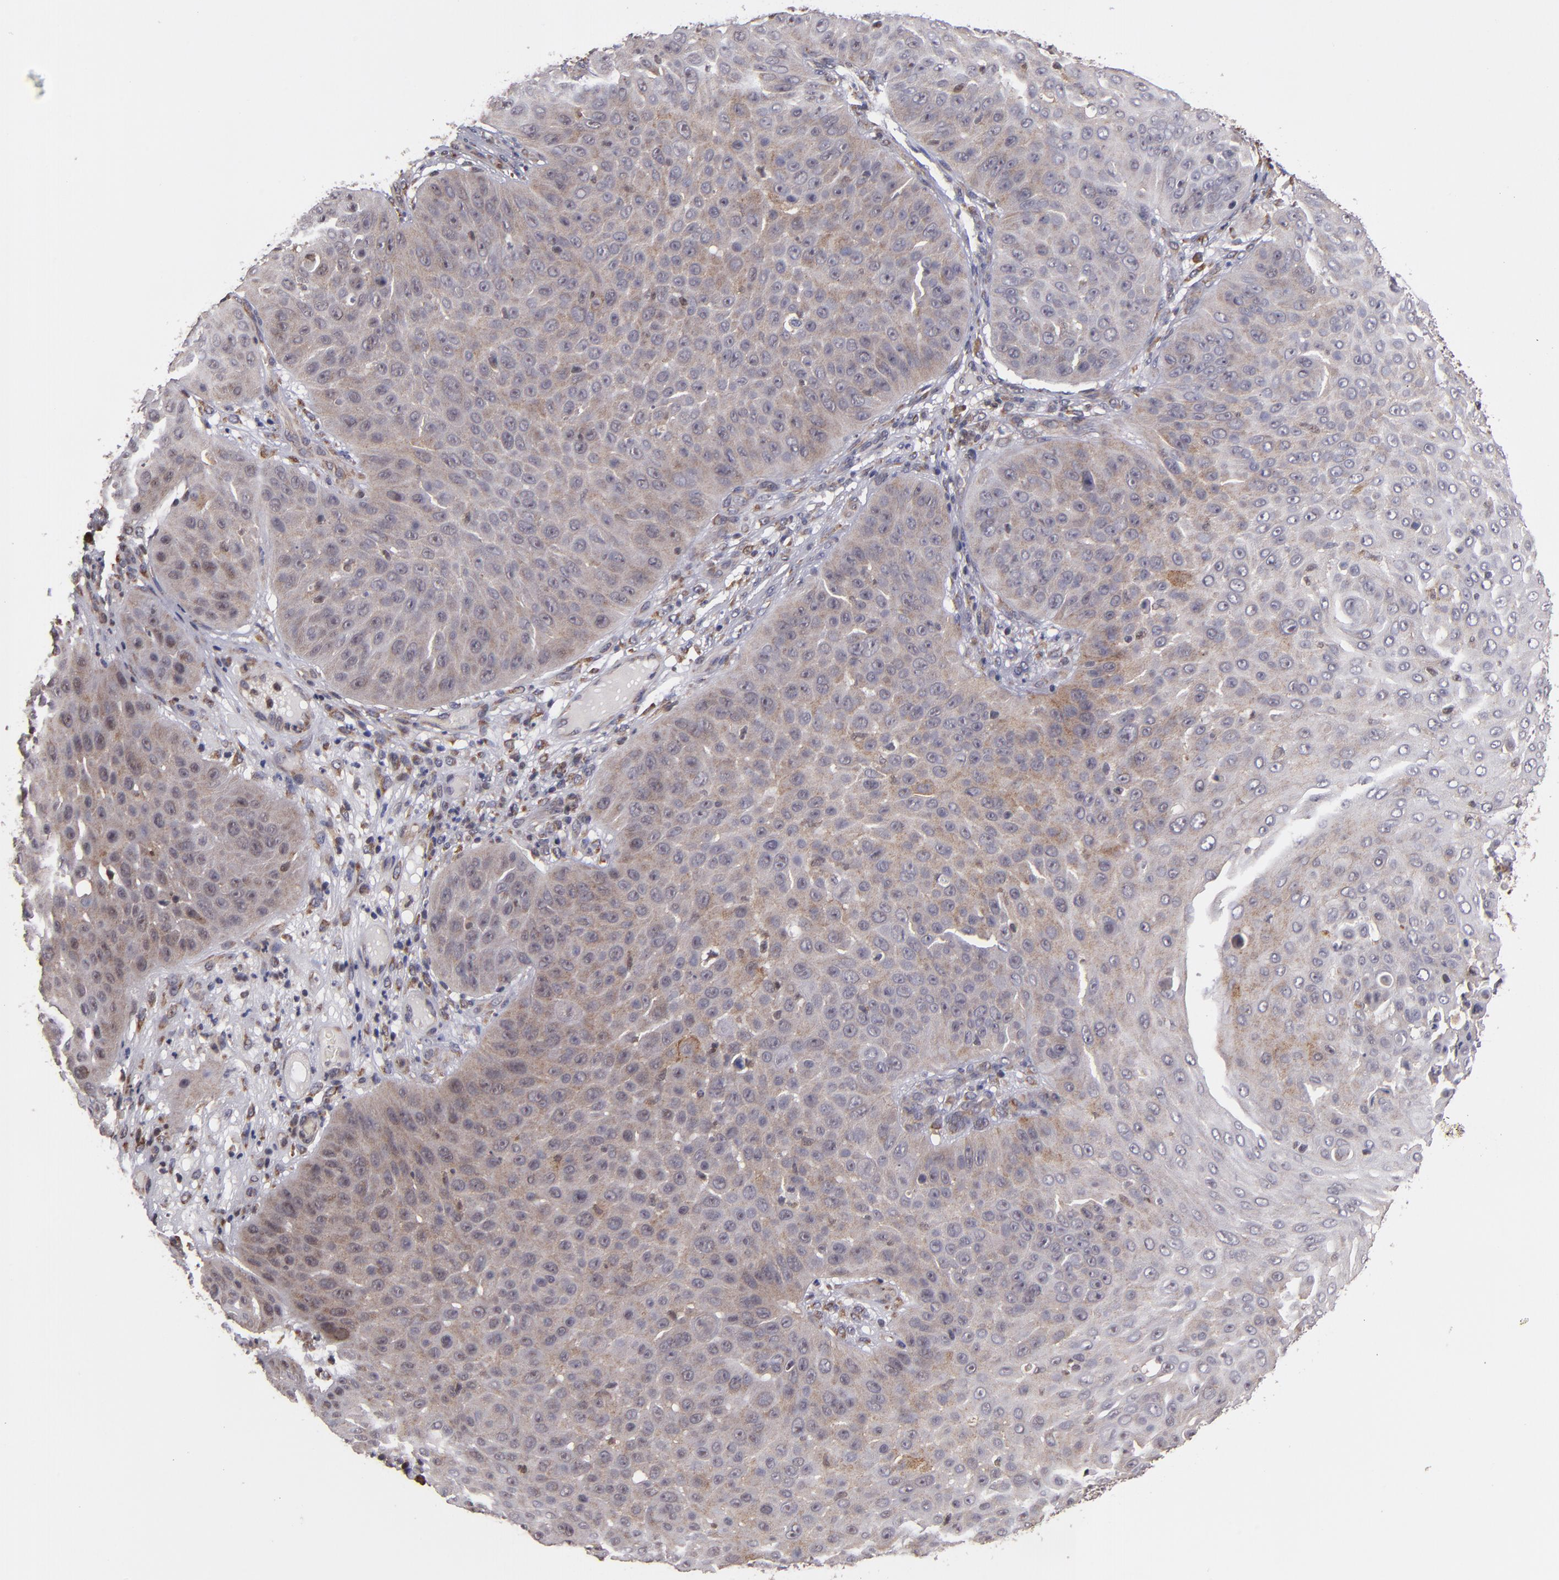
{"staining": {"intensity": "weak", "quantity": ">75%", "location": "cytoplasmic/membranous"}, "tissue": "skin cancer", "cell_type": "Tumor cells", "image_type": "cancer", "snomed": [{"axis": "morphology", "description": "Squamous cell carcinoma, NOS"}, {"axis": "topography", "description": "Skin"}], "caption": "The immunohistochemical stain shows weak cytoplasmic/membranous positivity in tumor cells of skin squamous cell carcinoma tissue. (brown staining indicates protein expression, while blue staining denotes nuclei).", "gene": "CASP1", "patient": {"sex": "male", "age": 82}}